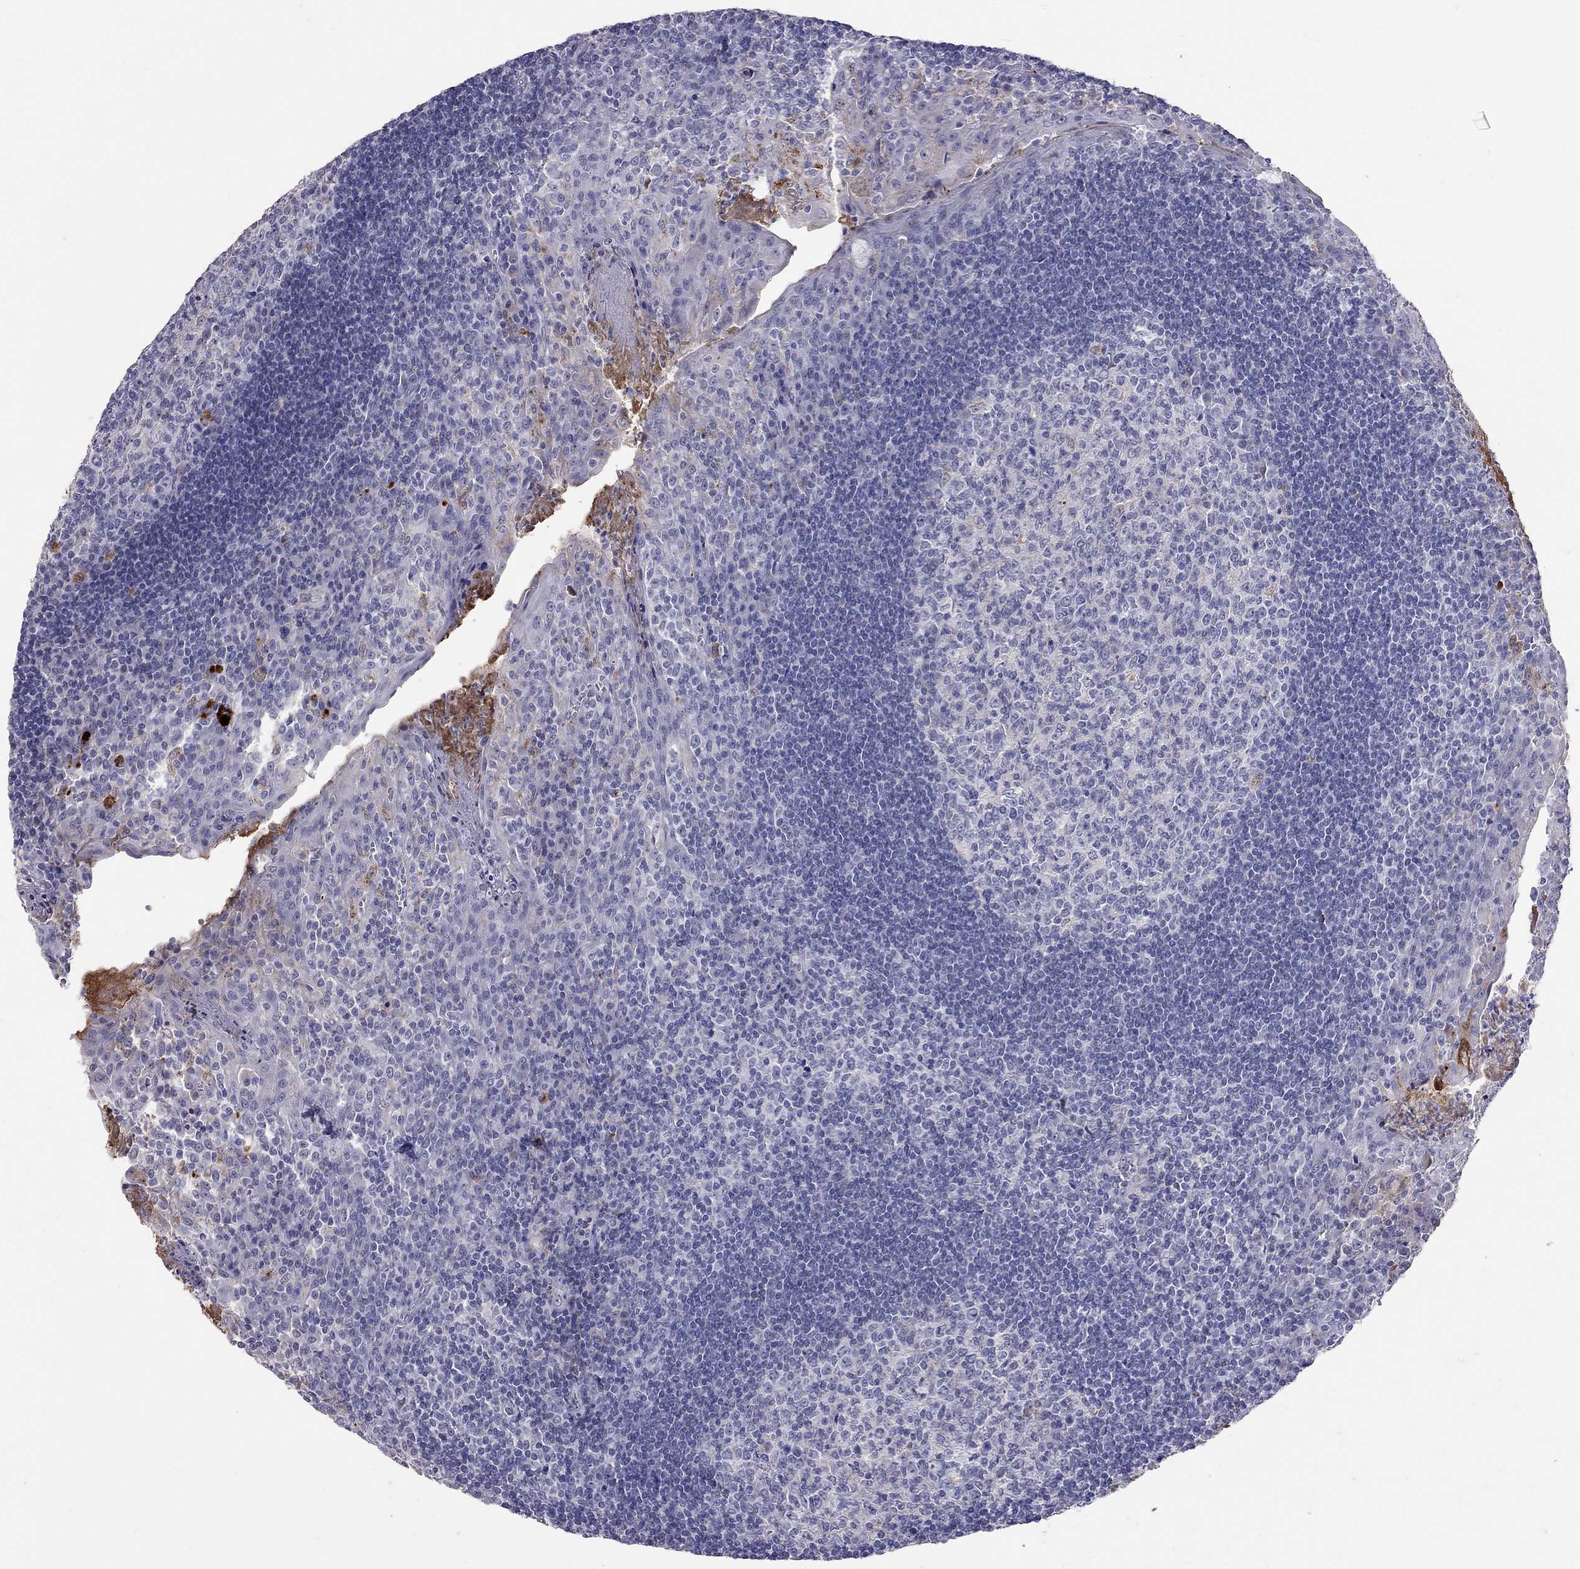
{"staining": {"intensity": "negative", "quantity": "none", "location": "none"}, "tissue": "tonsil", "cell_type": "Germinal center cells", "image_type": "normal", "snomed": [{"axis": "morphology", "description": "Normal tissue, NOS"}, {"axis": "topography", "description": "Tonsil"}], "caption": "IHC micrograph of normal human tonsil stained for a protein (brown), which demonstrates no staining in germinal center cells.", "gene": "SERPINA3", "patient": {"sex": "female", "age": 12}}